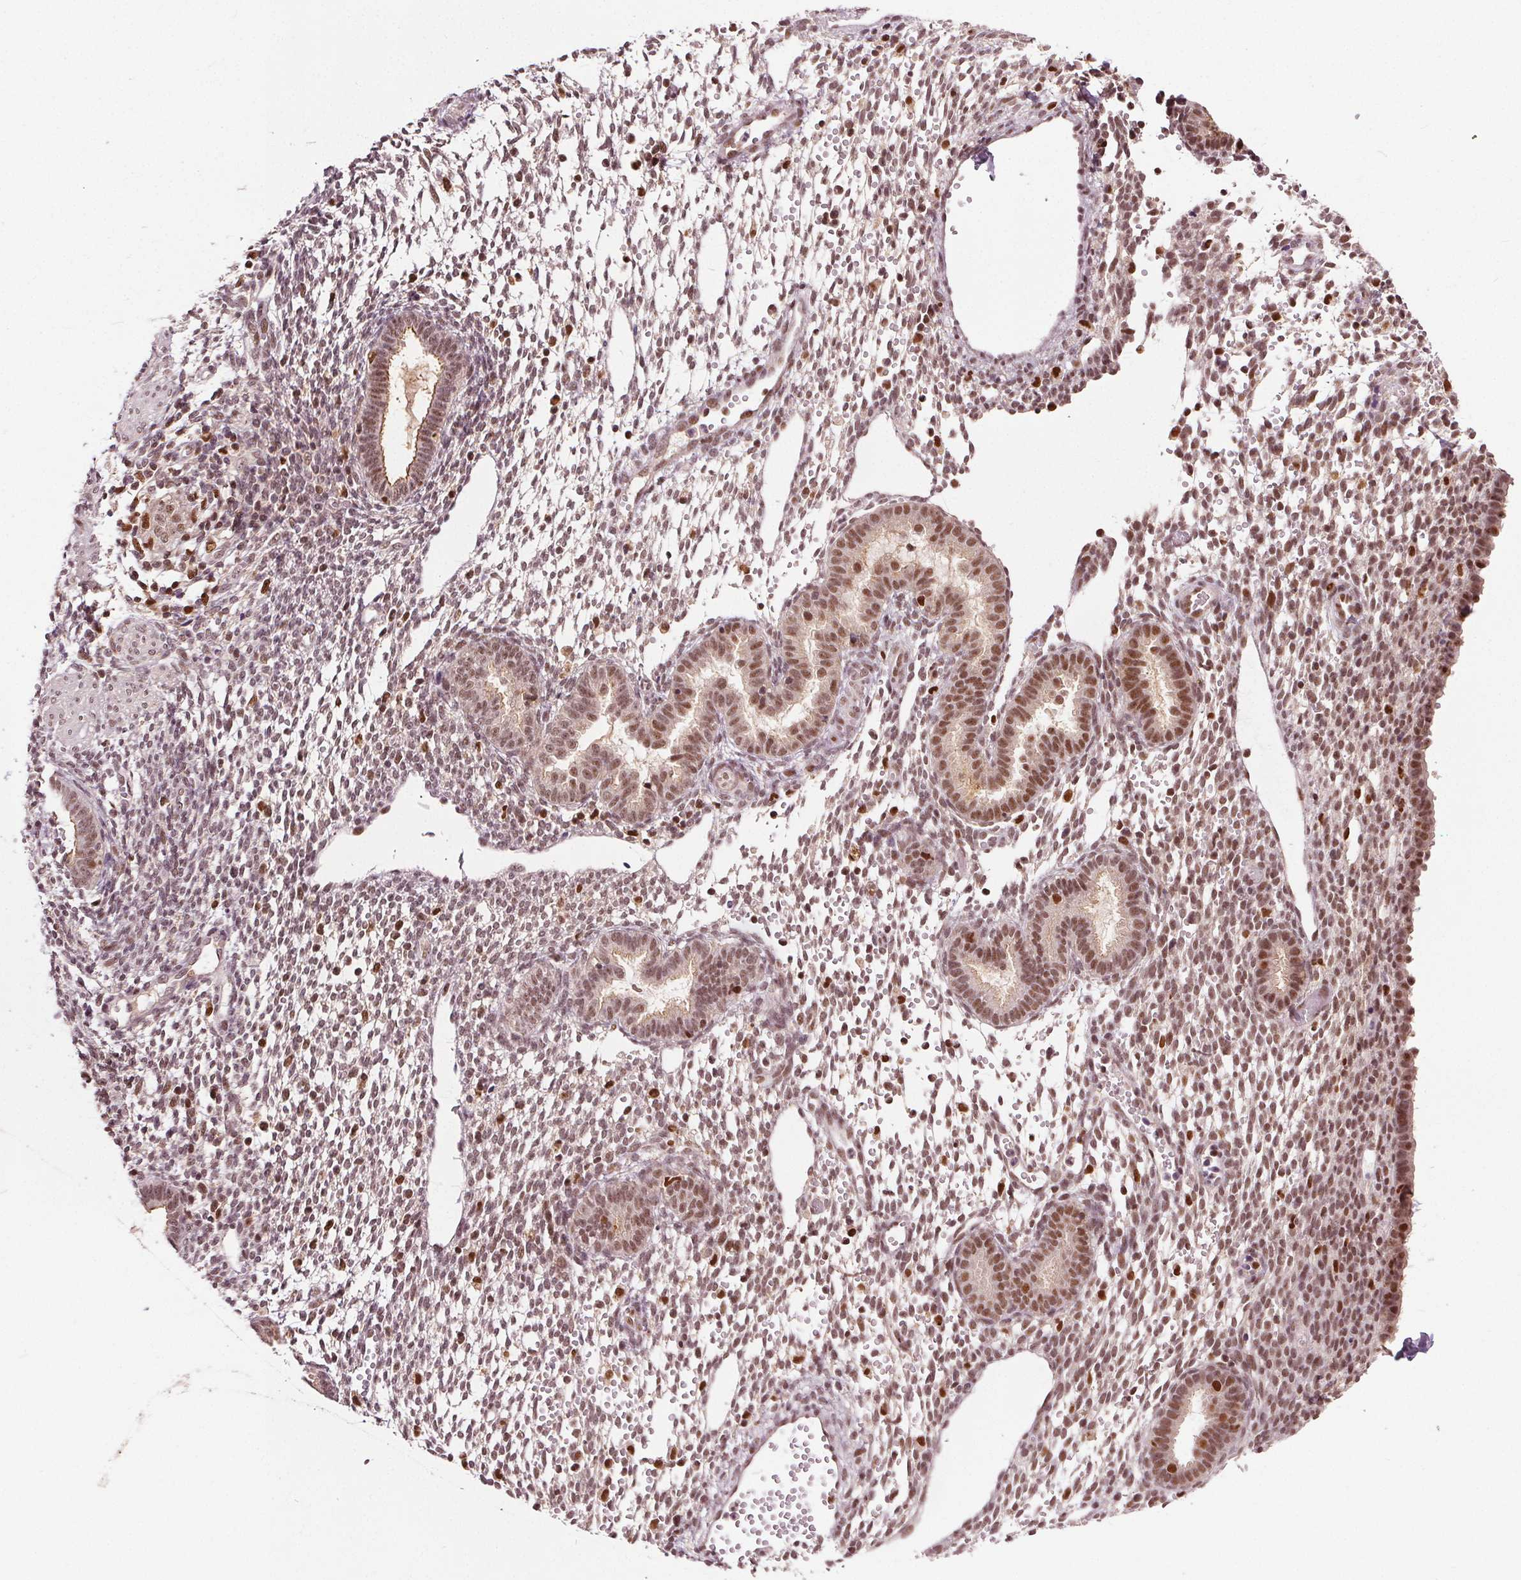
{"staining": {"intensity": "moderate", "quantity": "25%-75%", "location": "nuclear"}, "tissue": "endometrium", "cell_type": "Cells in endometrial stroma", "image_type": "normal", "snomed": [{"axis": "morphology", "description": "Normal tissue, NOS"}, {"axis": "topography", "description": "Endometrium"}], "caption": "Cells in endometrial stroma exhibit medium levels of moderate nuclear staining in approximately 25%-75% of cells in normal human endometrium.", "gene": "DDX11", "patient": {"sex": "female", "age": 36}}